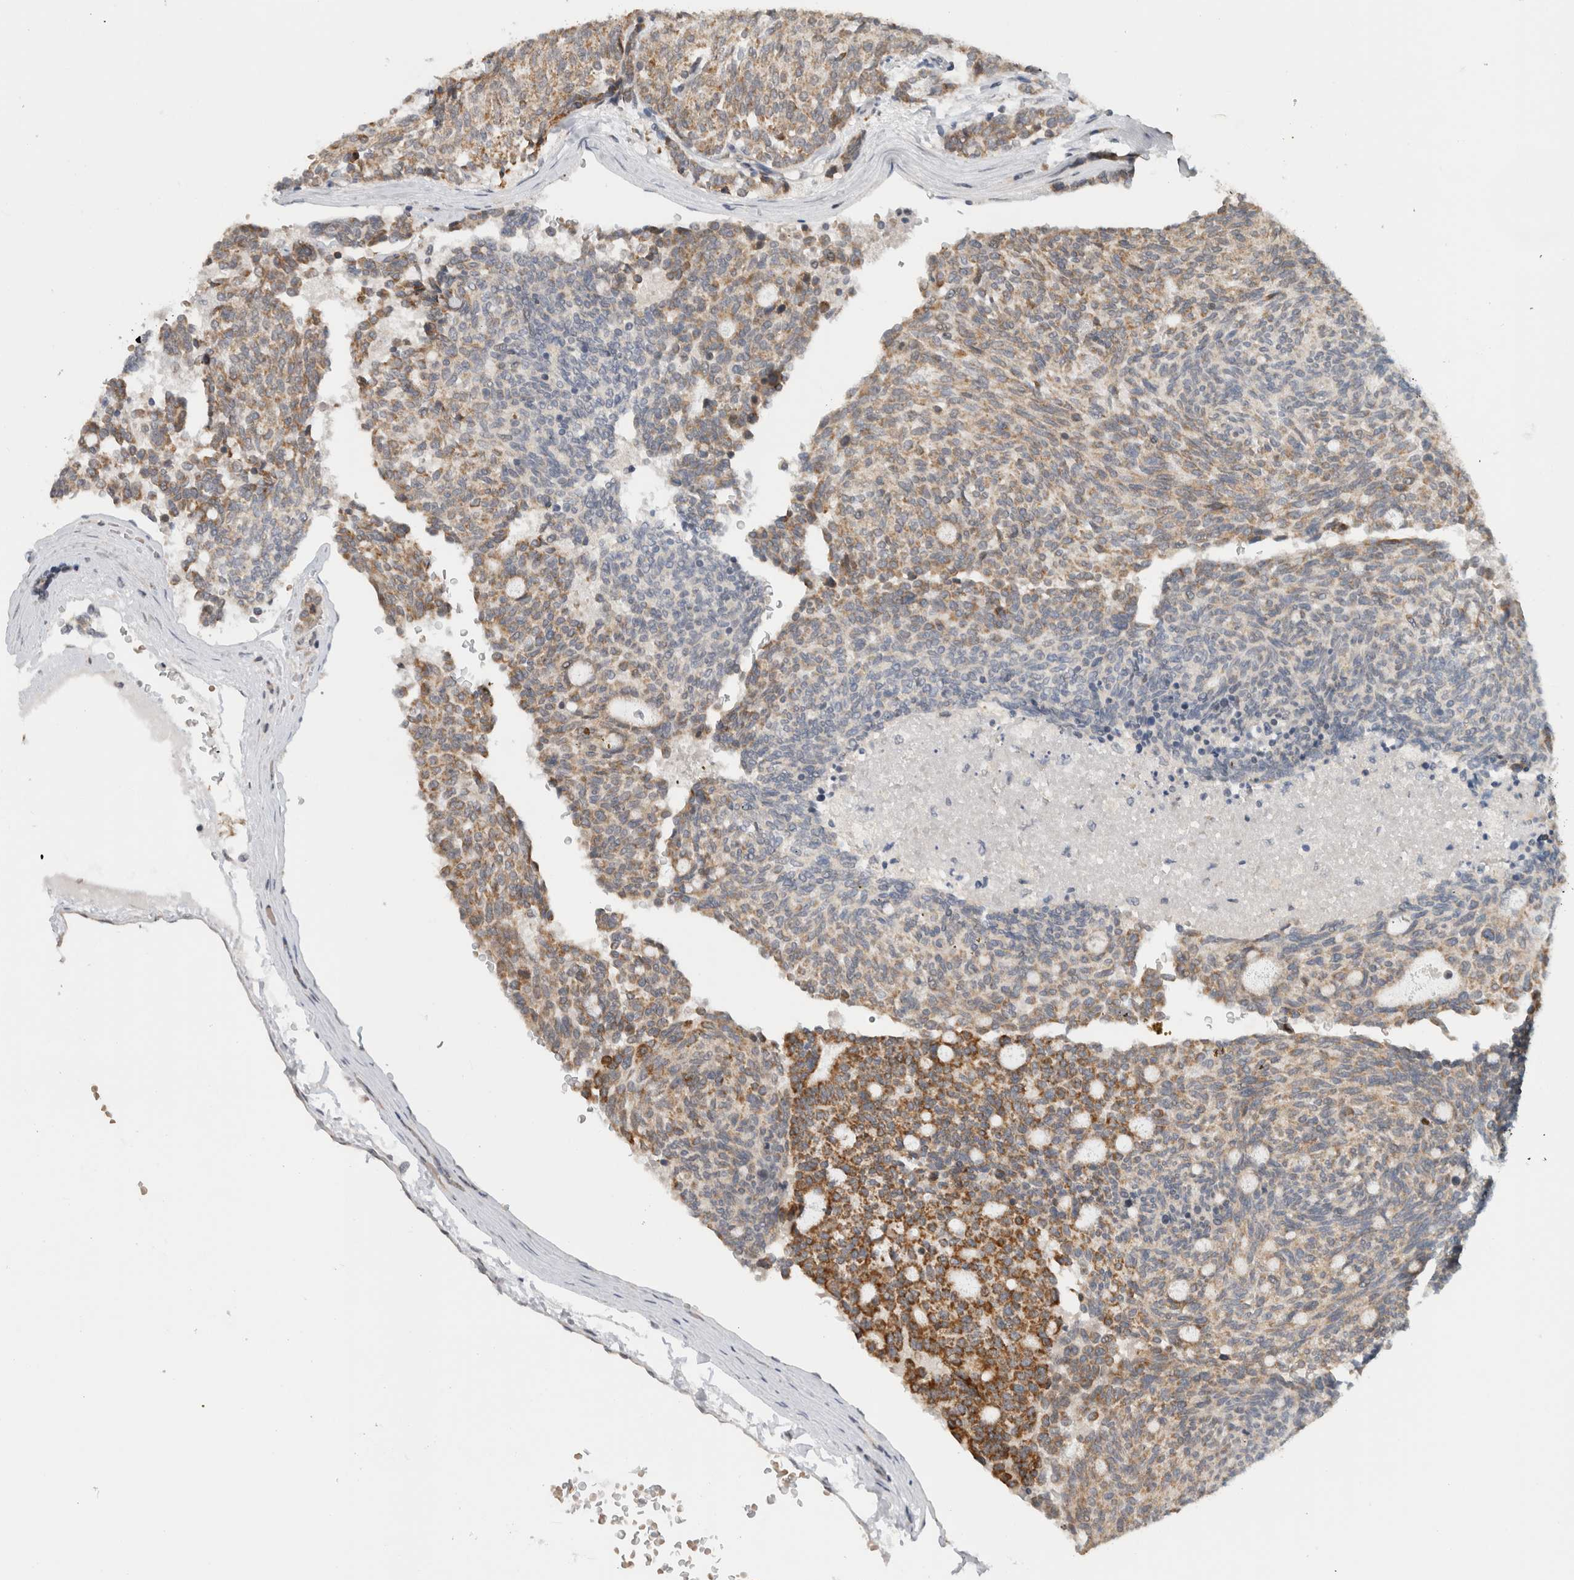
{"staining": {"intensity": "moderate", "quantity": ">75%", "location": "cytoplasmic/membranous"}, "tissue": "carcinoid", "cell_type": "Tumor cells", "image_type": "cancer", "snomed": [{"axis": "morphology", "description": "Carcinoid, malignant, NOS"}, {"axis": "topography", "description": "Pancreas"}], "caption": "Protein staining by IHC shows moderate cytoplasmic/membranous staining in about >75% of tumor cells in carcinoid (malignant). The protein of interest is stained brown, and the nuclei are stained in blue (DAB IHC with brightfield microscopy, high magnification).", "gene": "CMC2", "patient": {"sex": "female", "age": 54}}